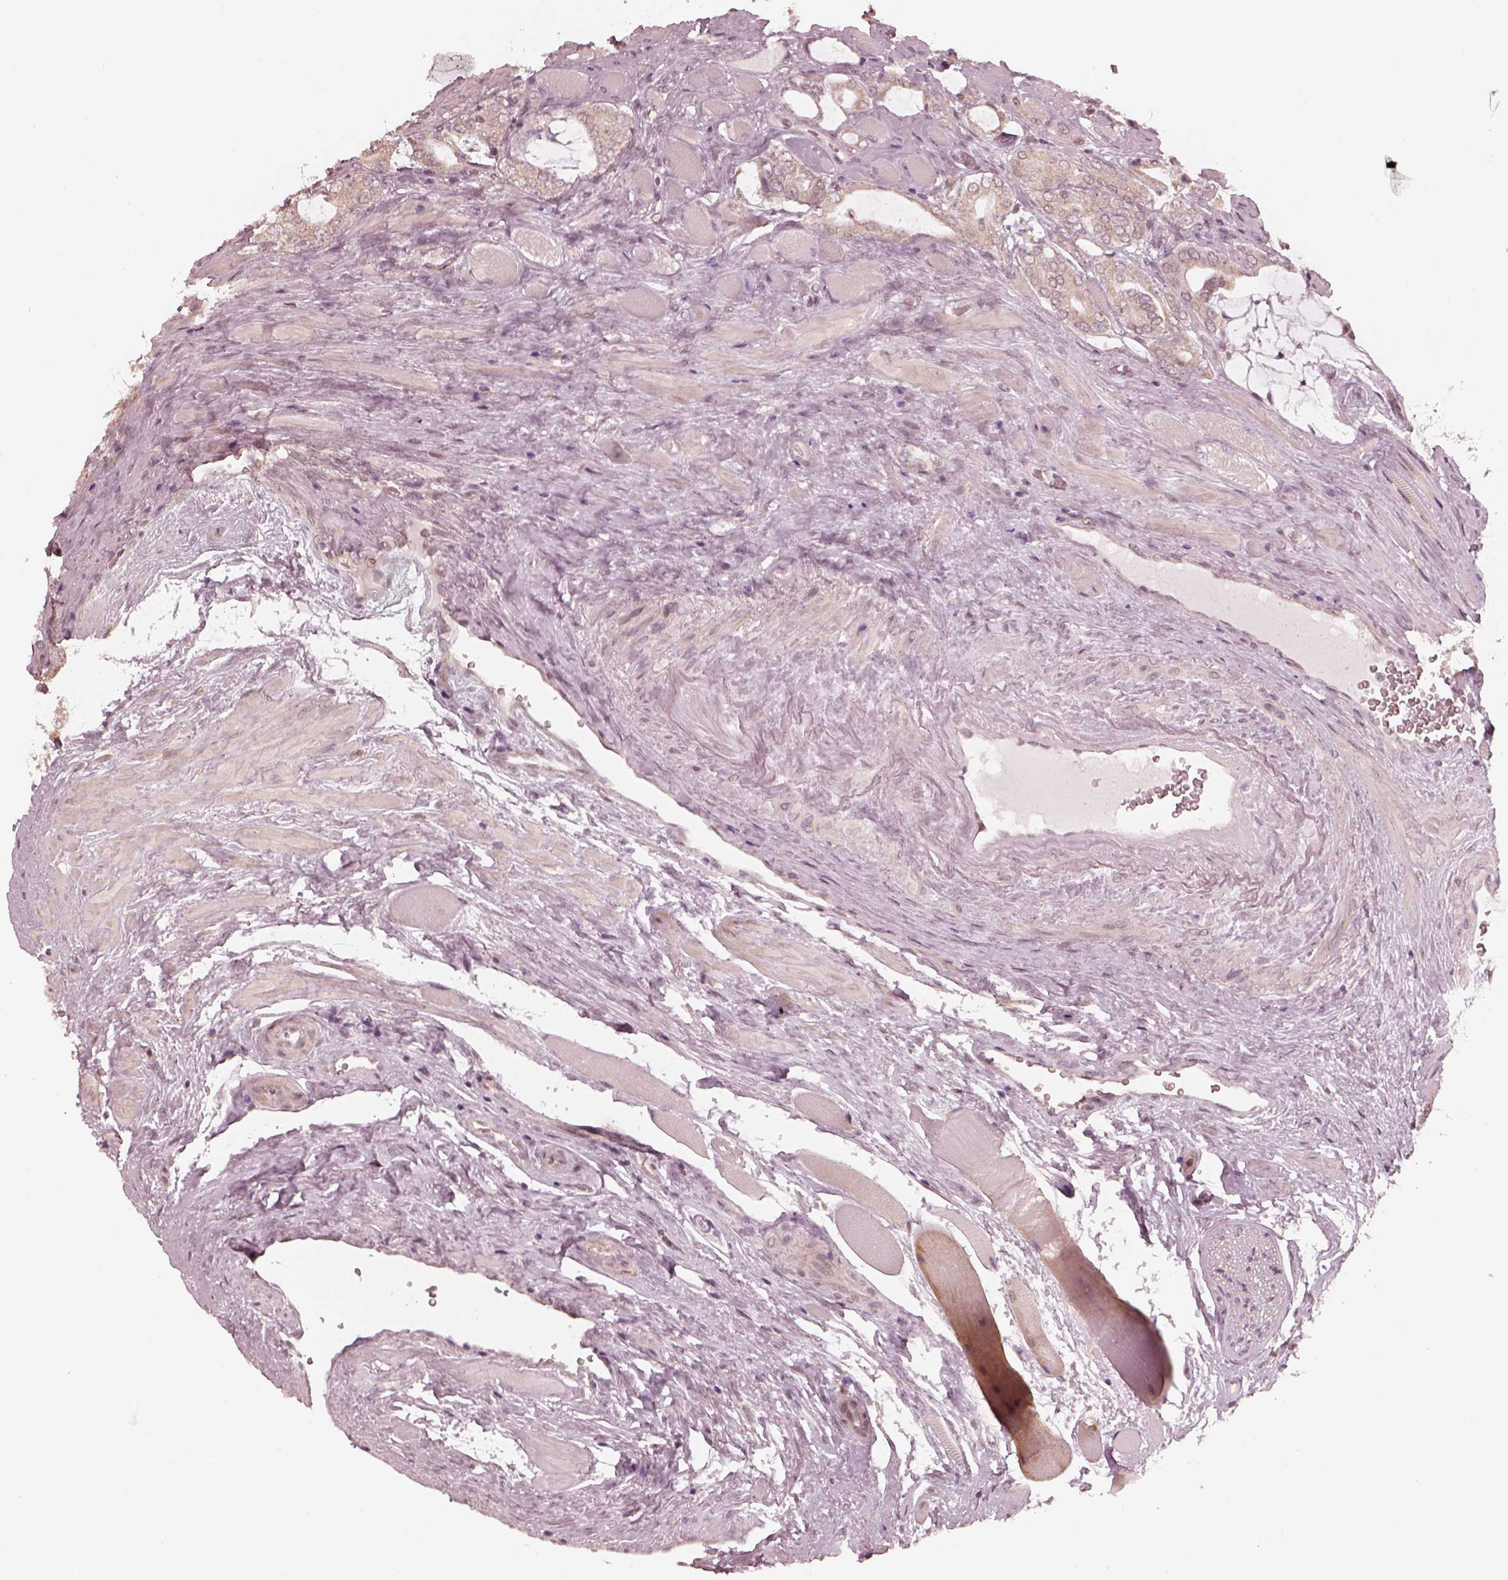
{"staining": {"intensity": "weak", "quantity": "<25%", "location": "cytoplasmic/membranous"}, "tissue": "prostate cancer", "cell_type": "Tumor cells", "image_type": "cancer", "snomed": [{"axis": "morphology", "description": "Adenocarcinoma, NOS"}, {"axis": "topography", "description": "Prostate"}], "caption": "Tumor cells are negative for brown protein staining in prostate cancer (adenocarcinoma).", "gene": "IQCB1", "patient": {"sex": "male", "age": 64}}